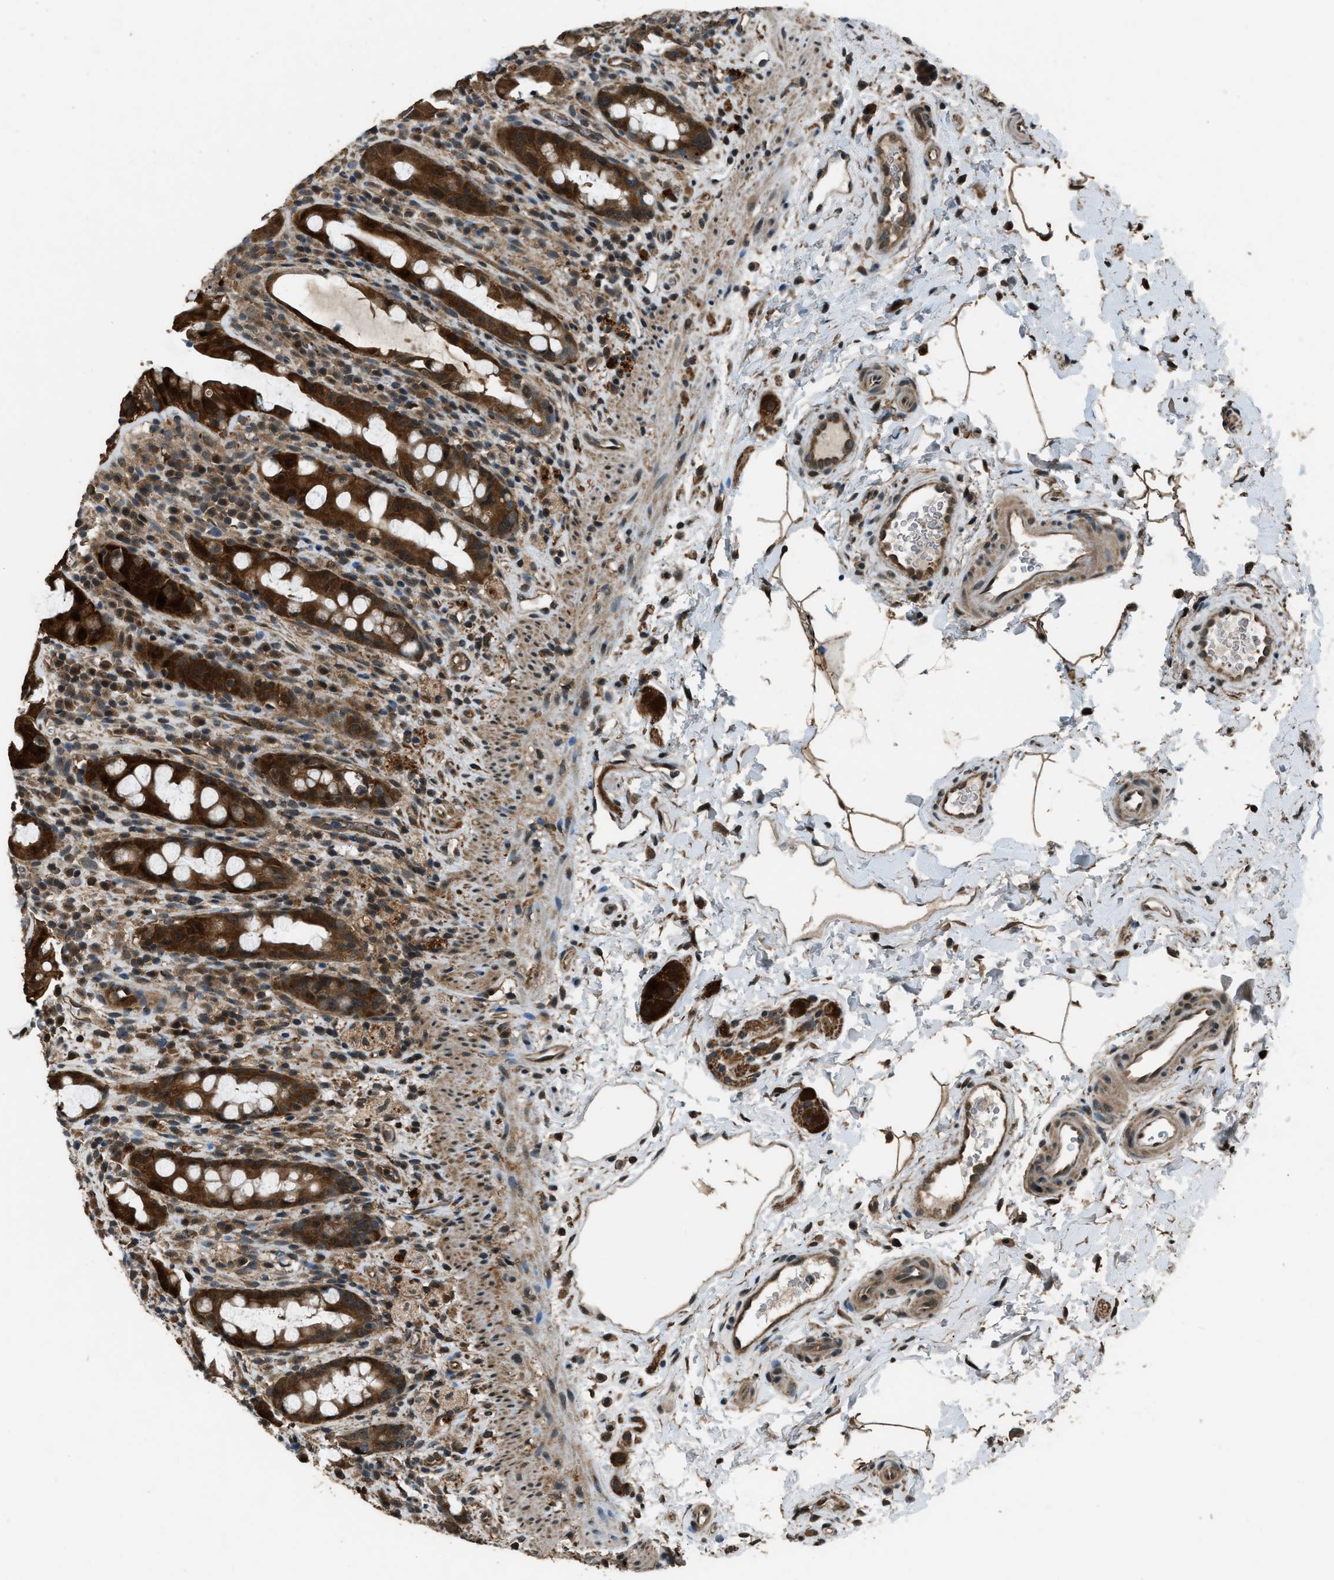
{"staining": {"intensity": "strong", "quantity": ">75%", "location": "cytoplasmic/membranous"}, "tissue": "rectum", "cell_type": "Glandular cells", "image_type": "normal", "snomed": [{"axis": "morphology", "description": "Normal tissue, NOS"}, {"axis": "topography", "description": "Rectum"}], "caption": "This micrograph displays immunohistochemistry staining of normal rectum, with high strong cytoplasmic/membranous expression in approximately >75% of glandular cells.", "gene": "NUDCD3", "patient": {"sex": "male", "age": 44}}